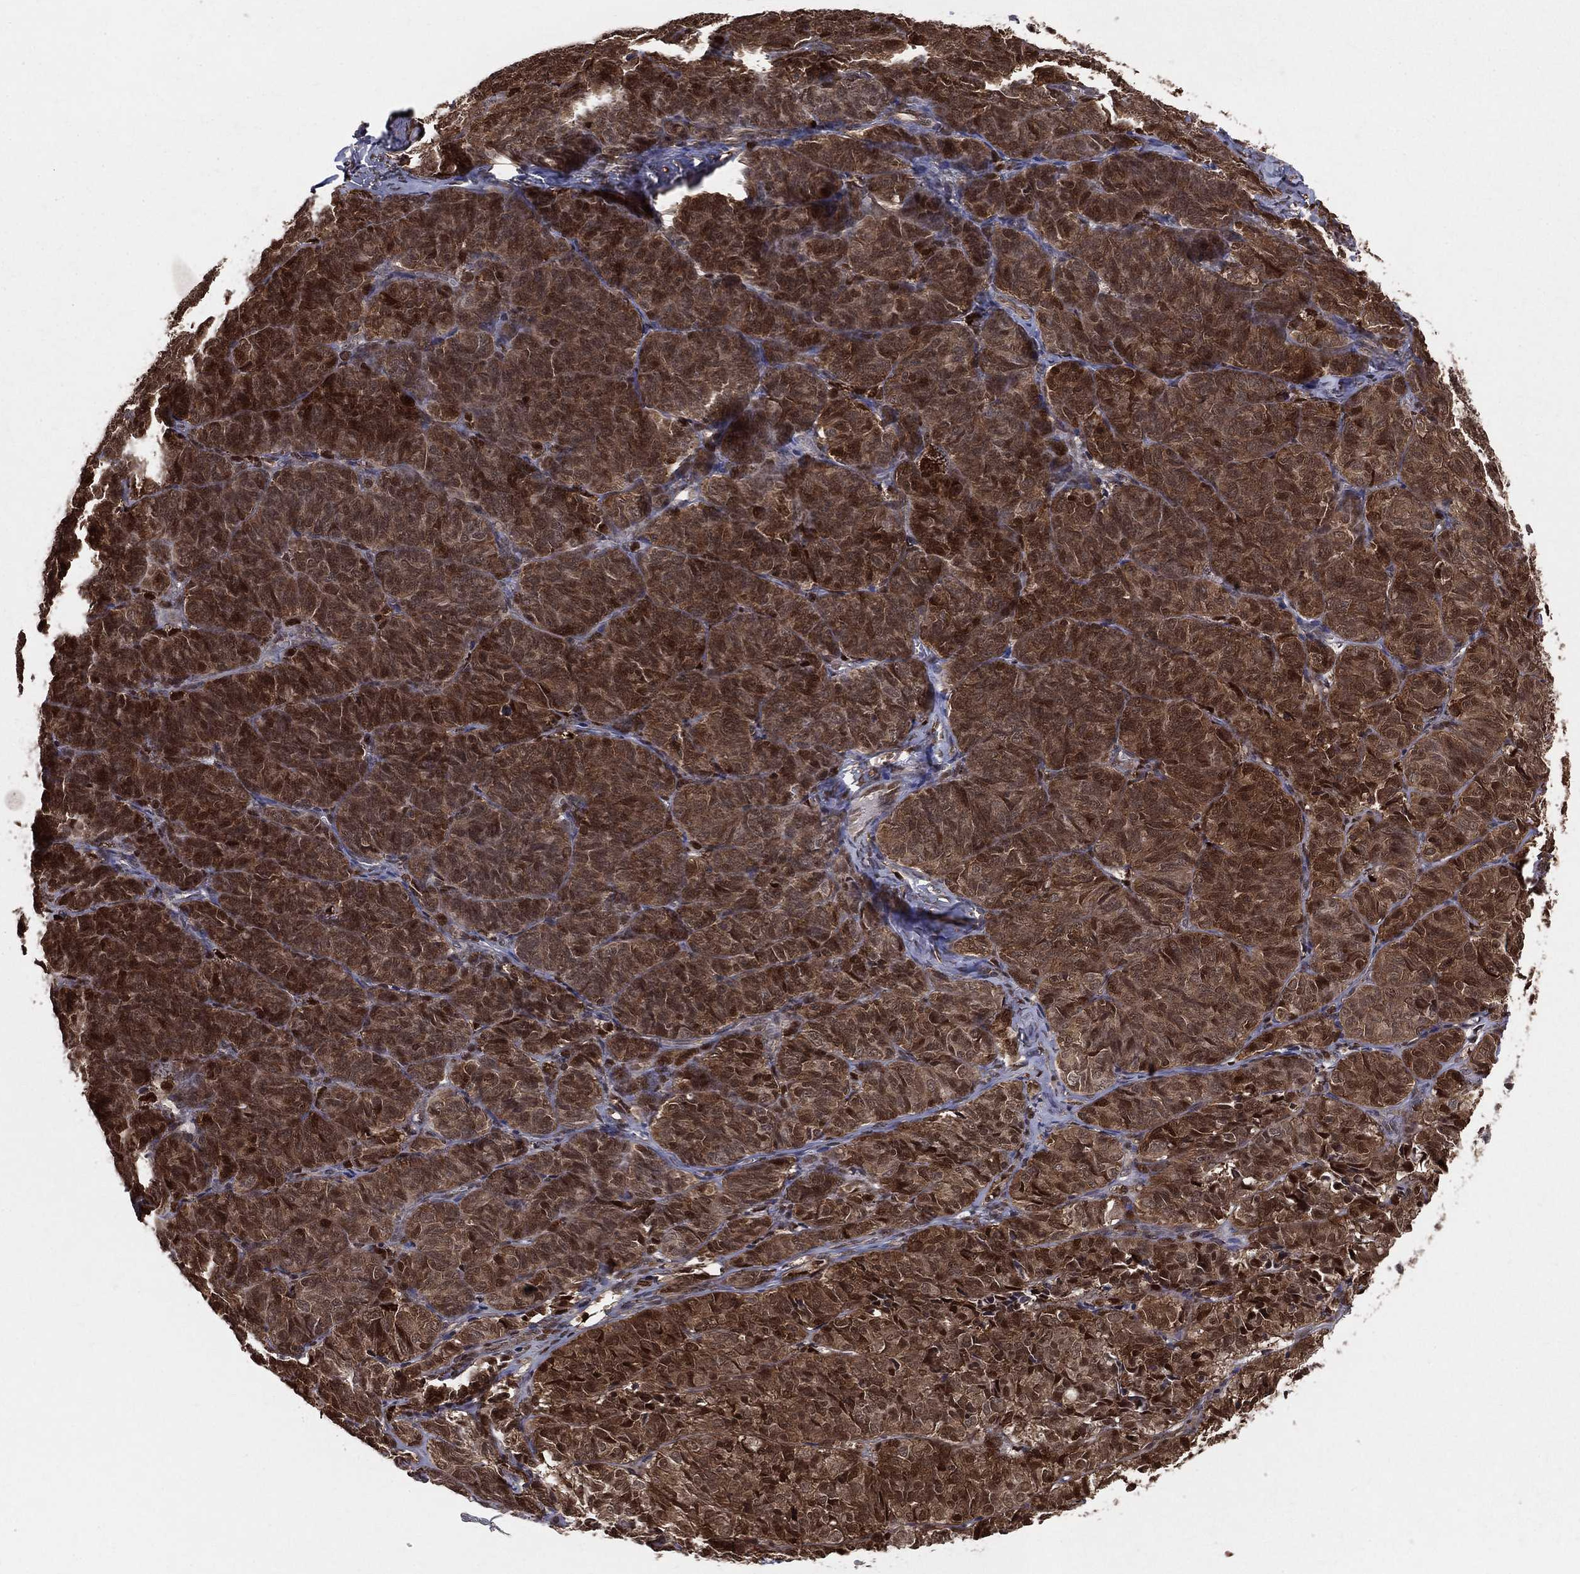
{"staining": {"intensity": "moderate", "quantity": ">75%", "location": "cytoplasmic/membranous,nuclear"}, "tissue": "ovarian cancer", "cell_type": "Tumor cells", "image_type": "cancer", "snomed": [{"axis": "morphology", "description": "Carcinoma, endometroid"}, {"axis": "topography", "description": "Ovary"}], "caption": "The photomicrograph displays immunohistochemical staining of ovarian cancer (endometroid carcinoma). There is moderate cytoplasmic/membranous and nuclear positivity is appreciated in approximately >75% of tumor cells. The protein is shown in brown color, while the nuclei are stained blue.", "gene": "ENO1", "patient": {"sex": "female", "age": 80}}